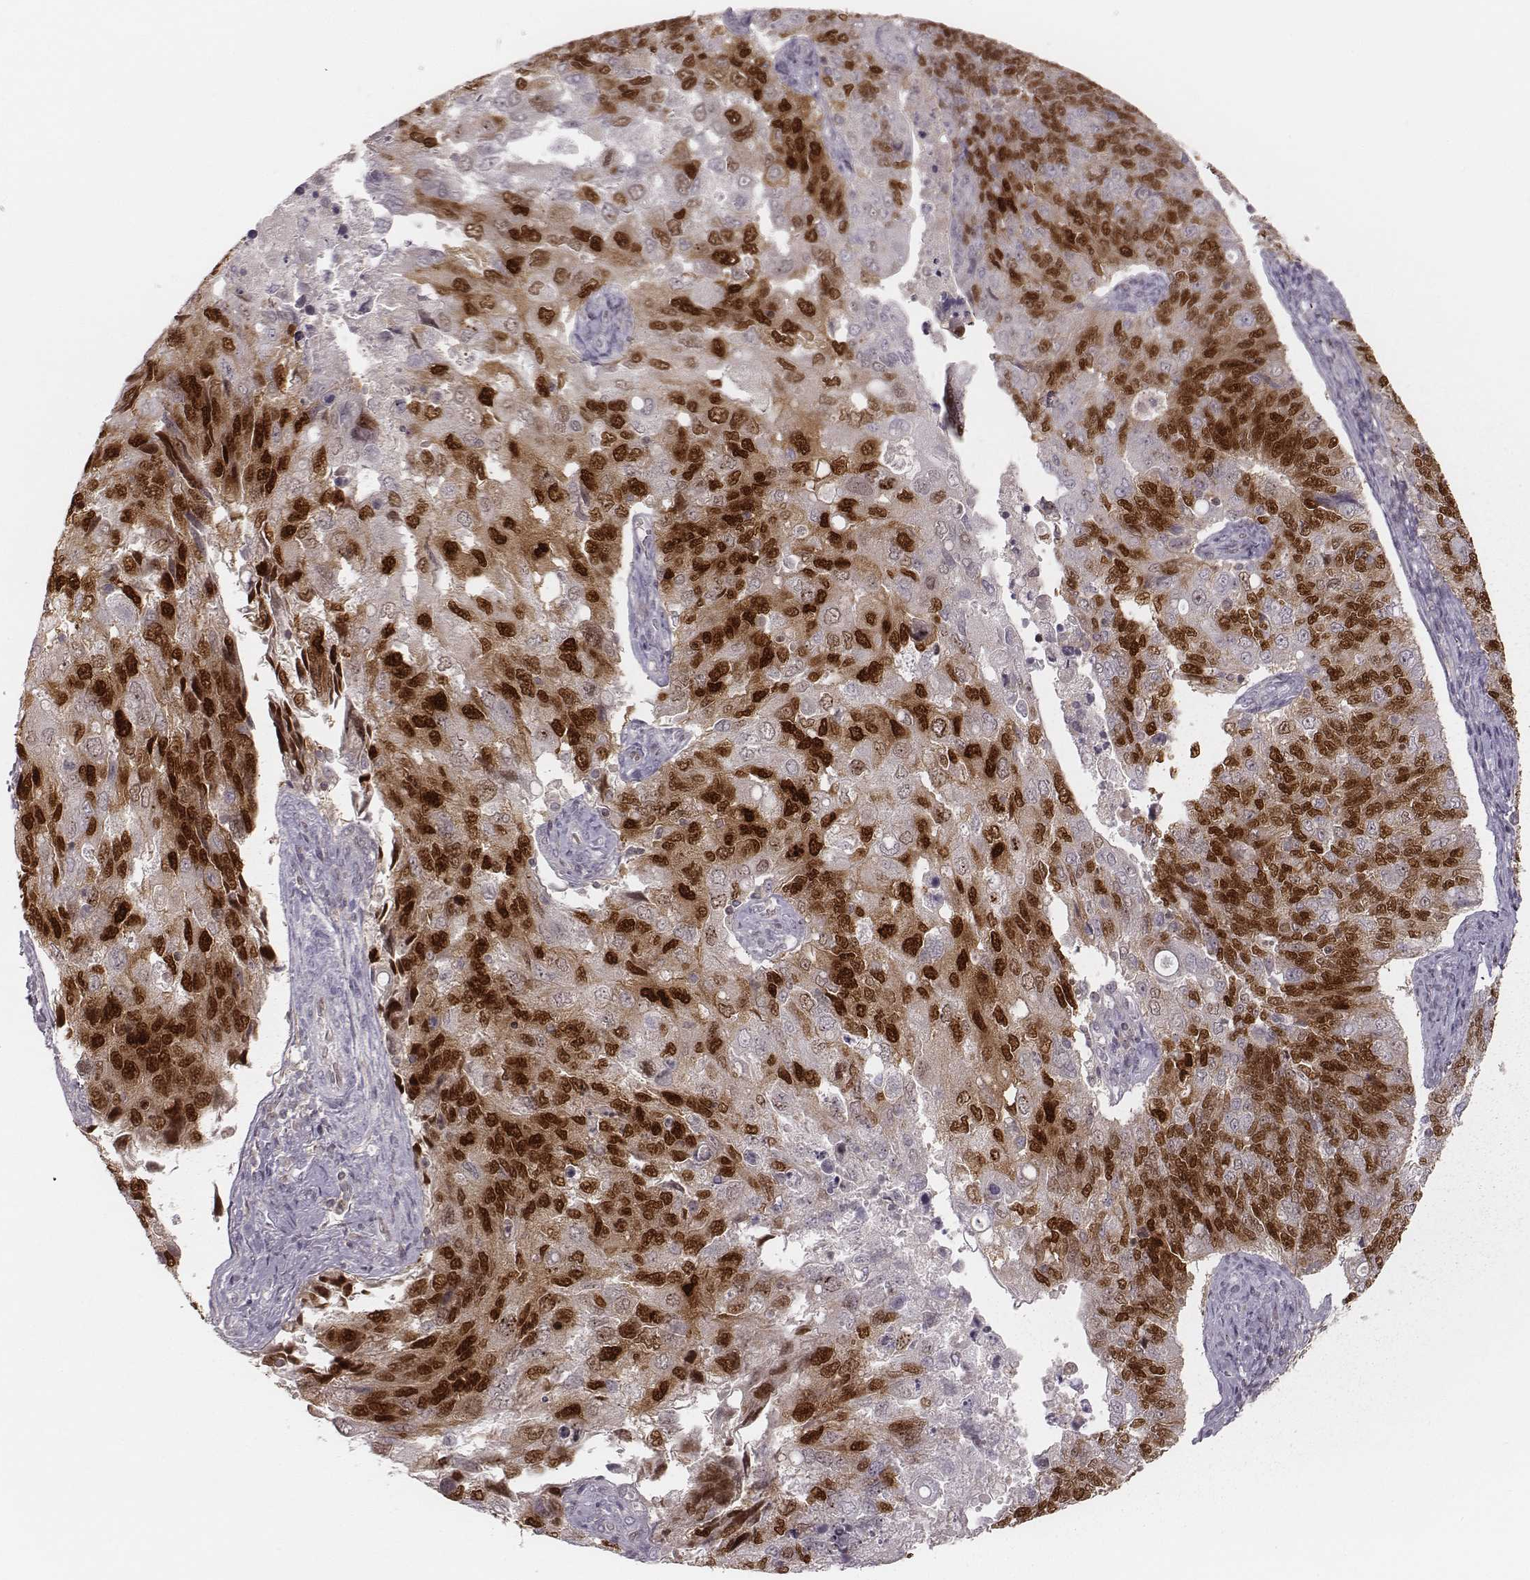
{"staining": {"intensity": "strong", "quantity": ">75%", "location": "nuclear"}, "tissue": "endometrial cancer", "cell_type": "Tumor cells", "image_type": "cancer", "snomed": [{"axis": "morphology", "description": "Adenocarcinoma, NOS"}, {"axis": "topography", "description": "Endometrium"}], "caption": "Immunohistochemical staining of human endometrial adenocarcinoma displays high levels of strong nuclear positivity in approximately >75% of tumor cells.", "gene": "MSX1", "patient": {"sex": "female", "age": 43}}